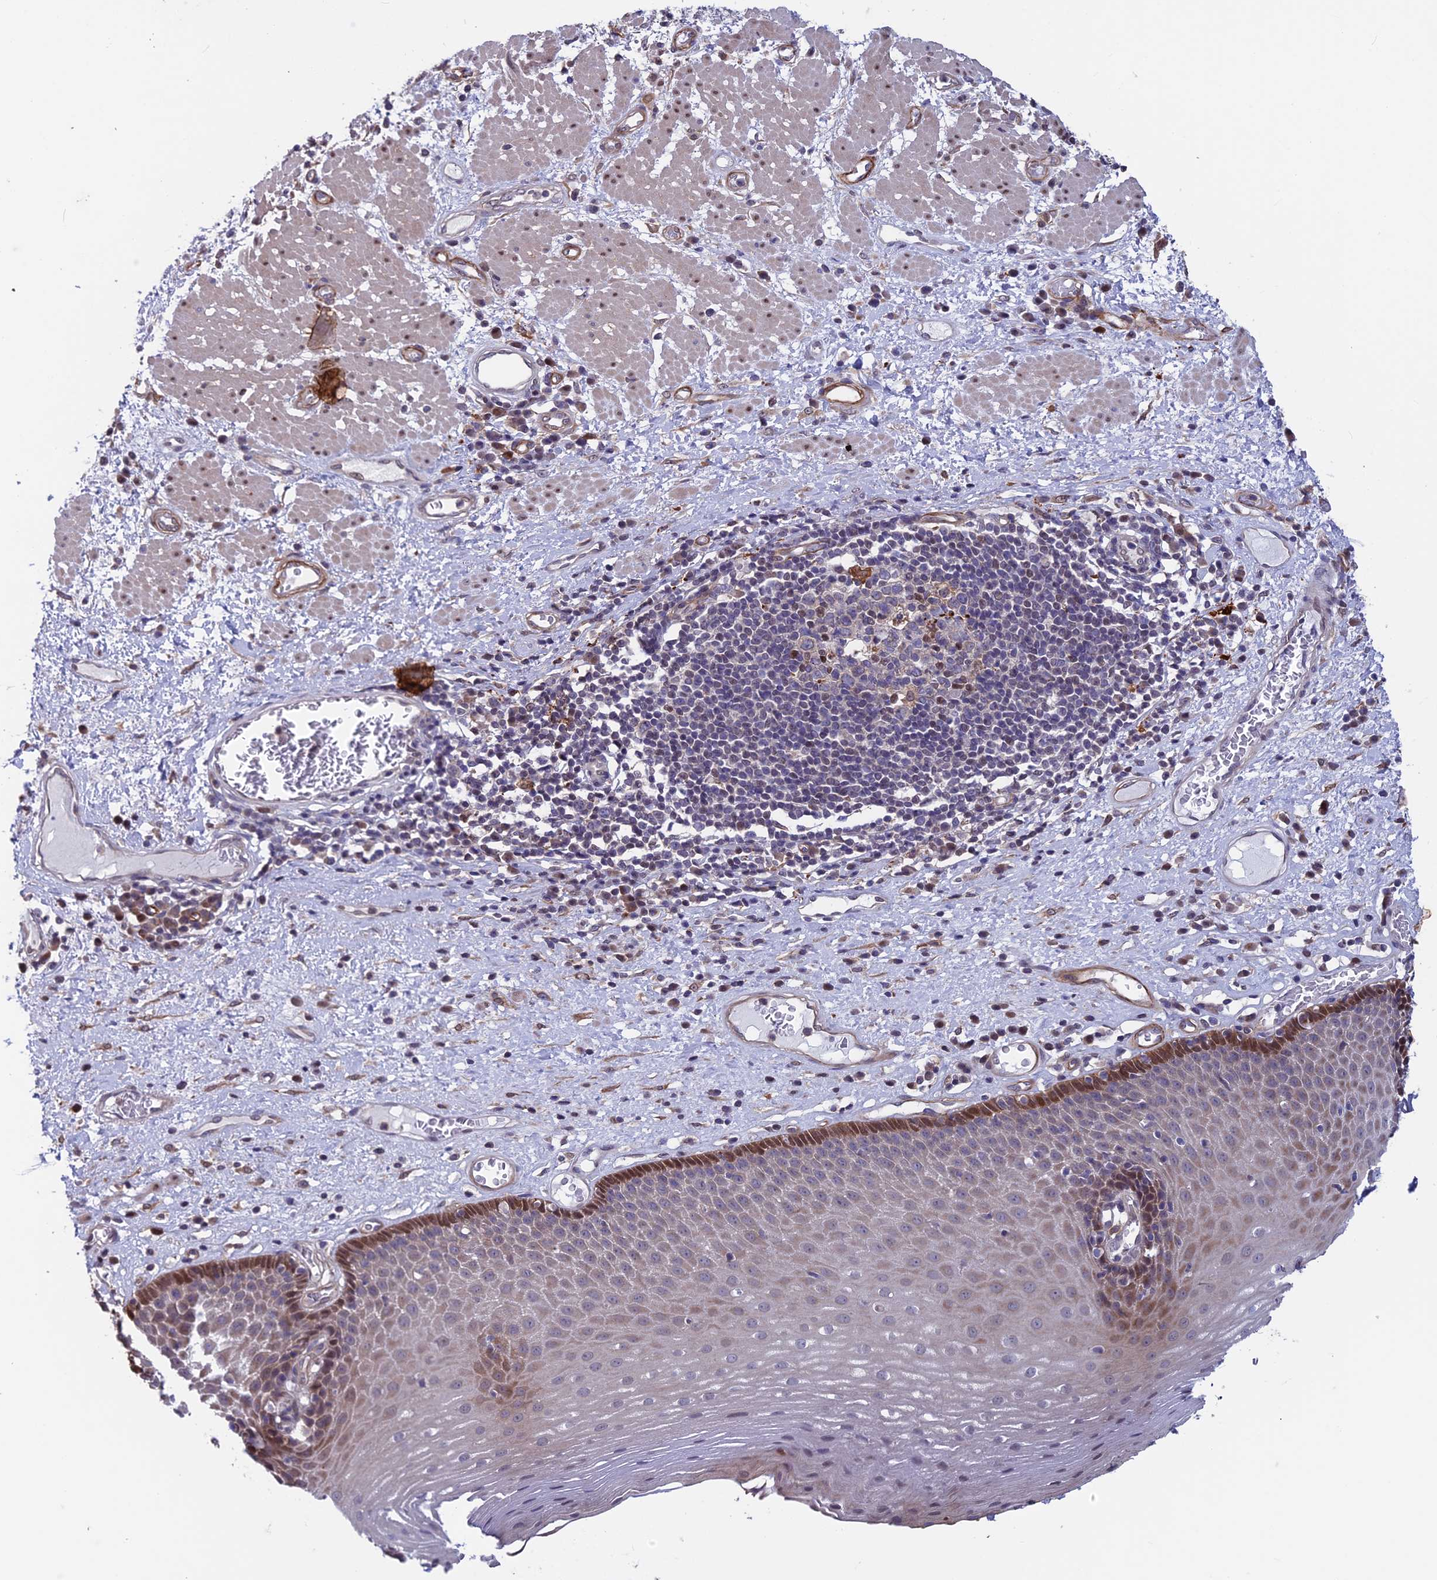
{"staining": {"intensity": "moderate", "quantity": "25%-75%", "location": "cytoplasmic/membranous,nuclear"}, "tissue": "esophagus", "cell_type": "Squamous epithelial cells", "image_type": "normal", "snomed": [{"axis": "morphology", "description": "Normal tissue, NOS"}, {"axis": "morphology", "description": "Adenocarcinoma, NOS"}, {"axis": "topography", "description": "Esophagus"}], "caption": "Immunohistochemical staining of unremarkable esophagus exhibits moderate cytoplasmic/membranous,nuclear protein expression in about 25%-75% of squamous epithelial cells. The protein is stained brown, and the nuclei are stained in blue (DAB IHC with brightfield microscopy, high magnification).", "gene": "MAST2", "patient": {"sex": "male", "age": 62}}